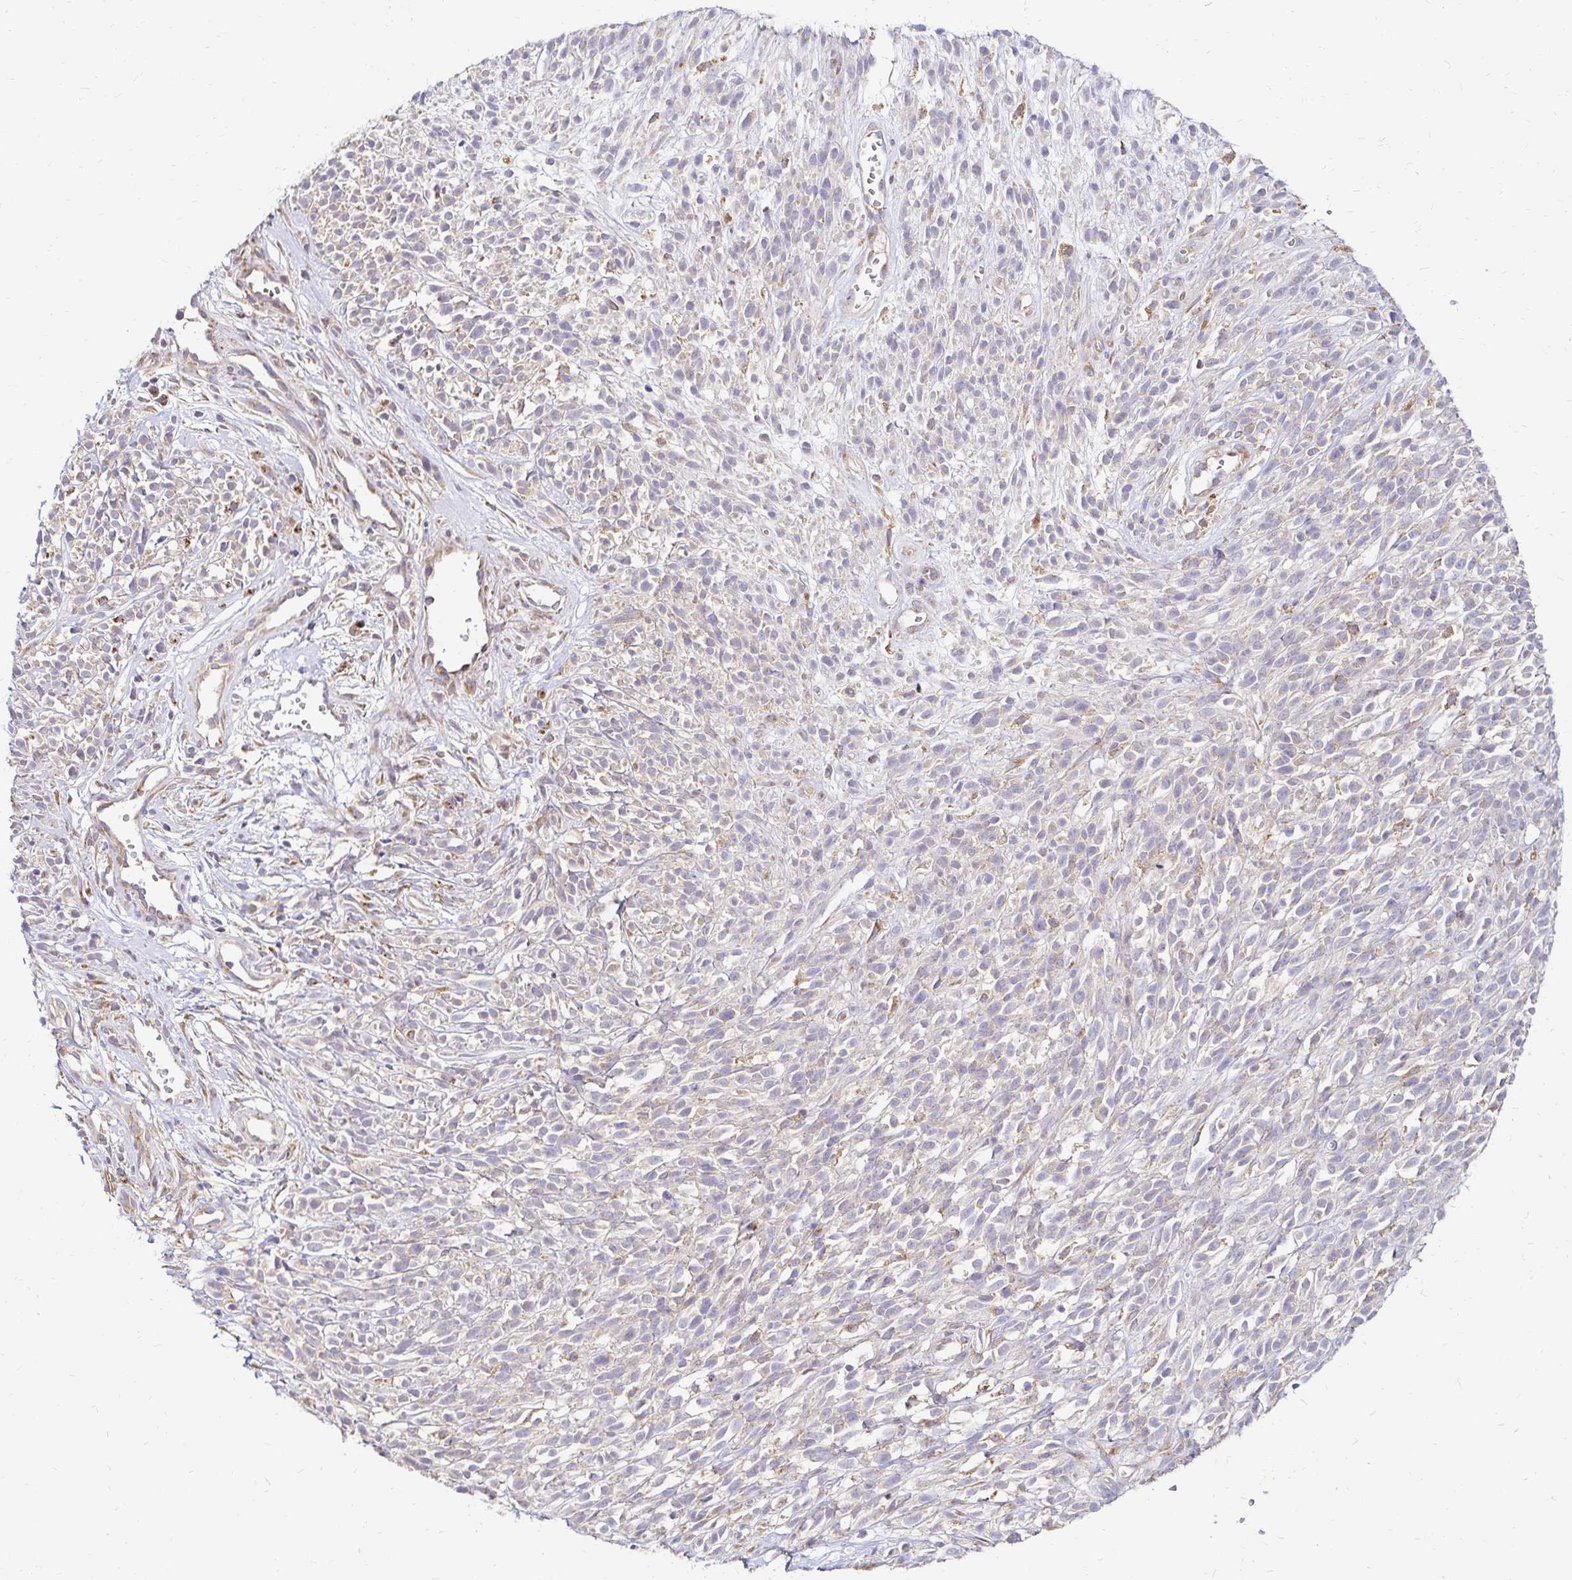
{"staining": {"intensity": "negative", "quantity": "none", "location": "none"}, "tissue": "melanoma", "cell_type": "Tumor cells", "image_type": "cancer", "snomed": [{"axis": "morphology", "description": "Malignant melanoma, NOS"}, {"axis": "topography", "description": "Skin"}, {"axis": "topography", "description": "Skin of trunk"}], "caption": "DAB (3,3'-diaminobenzidine) immunohistochemical staining of human melanoma displays no significant staining in tumor cells.", "gene": "IDUA", "patient": {"sex": "male", "age": 74}}